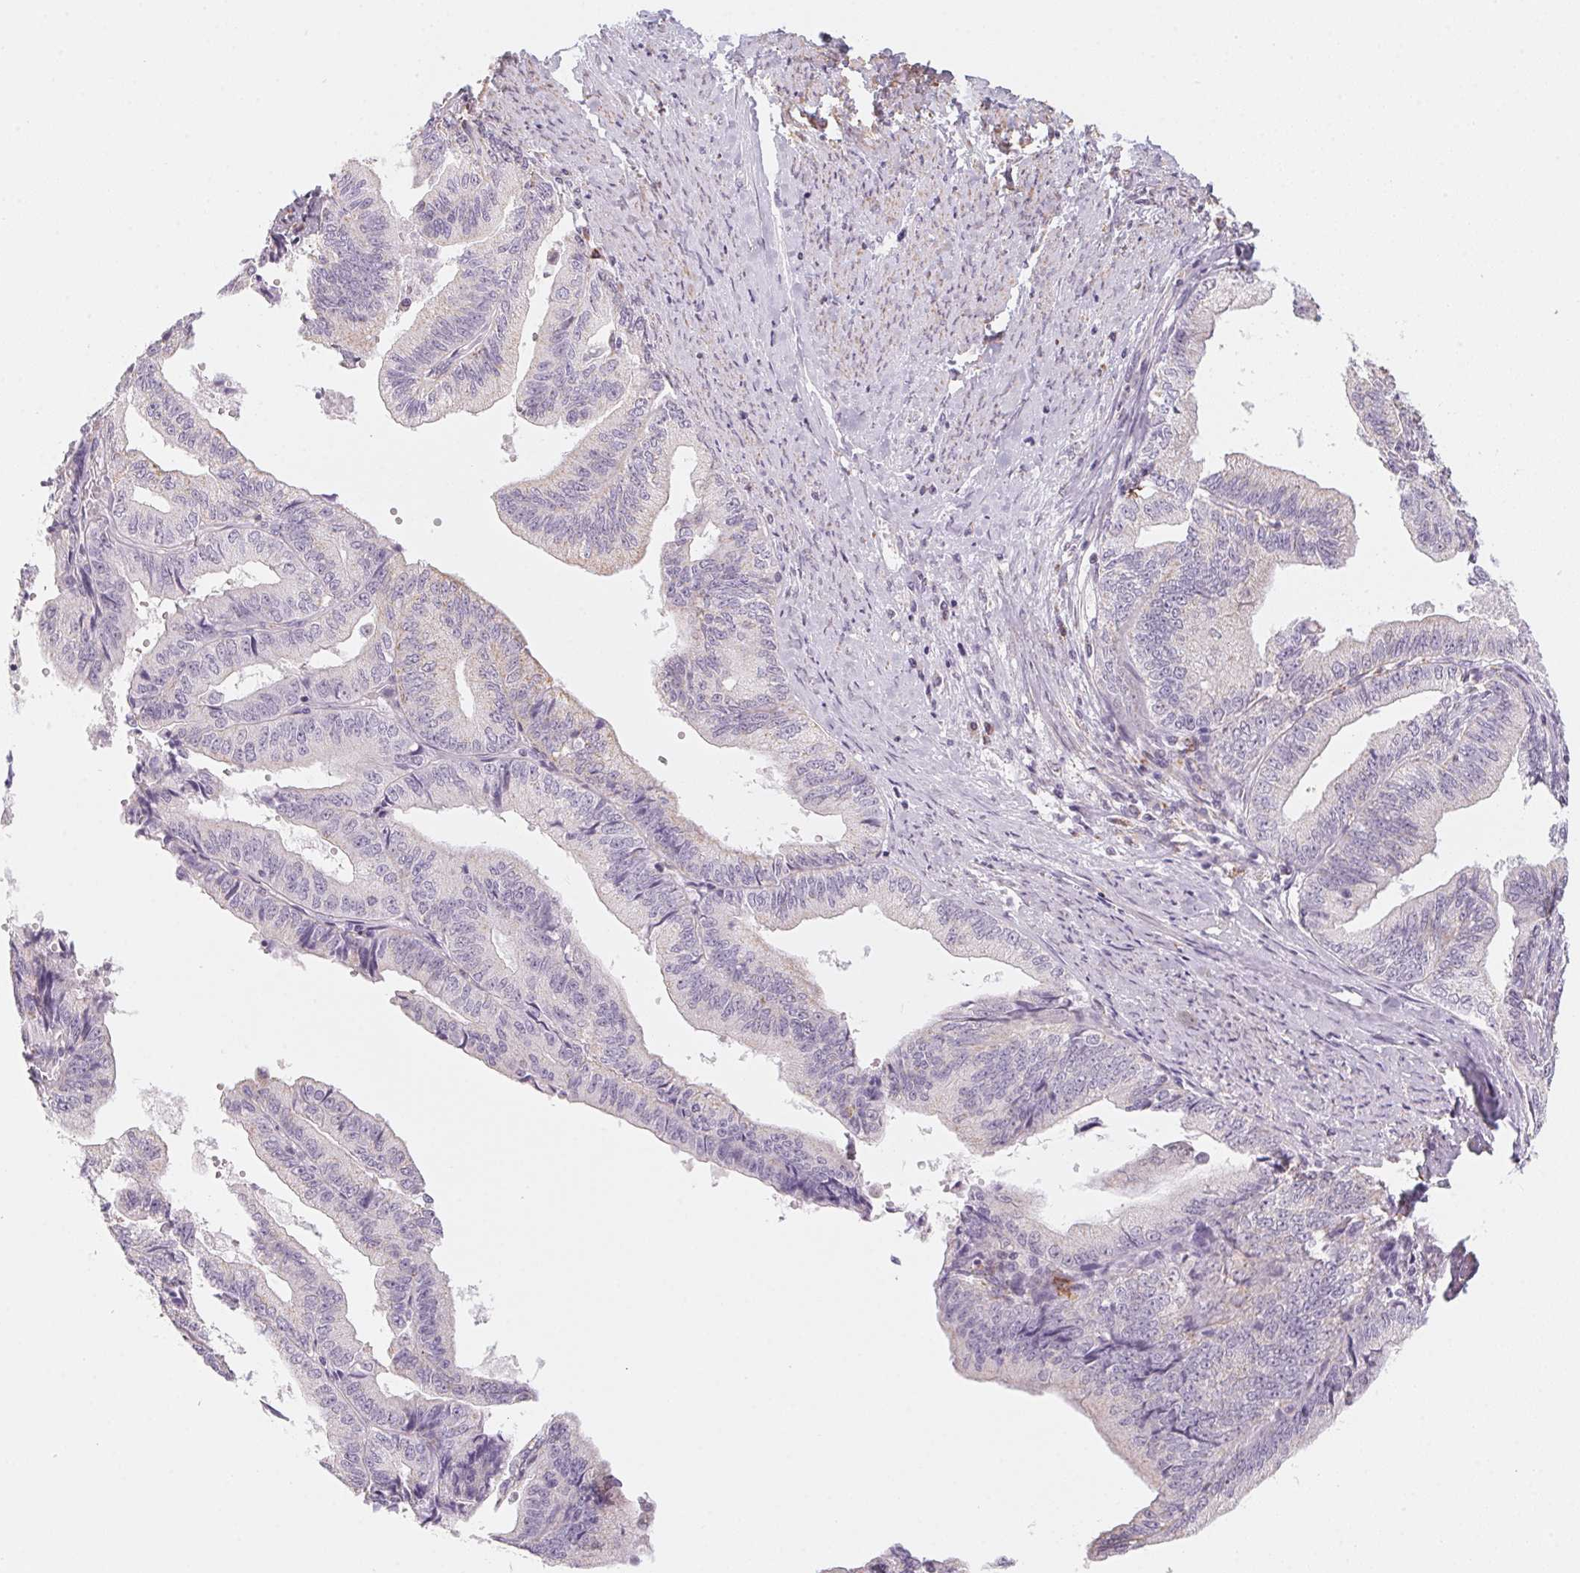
{"staining": {"intensity": "negative", "quantity": "none", "location": "none"}, "tissue": "endometrial cancer", "cell_type": "Tumor cells", "image_type": "cancer", "snomed": [{"axis": "morphology", "description": "Adenocarcinoma, NOS"}, {"axis": "topography", "description": "Endometrium"}], "caption": "This is an IHC histopathology image of endometrial cancer. There is no positivity in tumor cells.", "gene": "PRPH", "patient": {"sex": "female", "age": 65}}